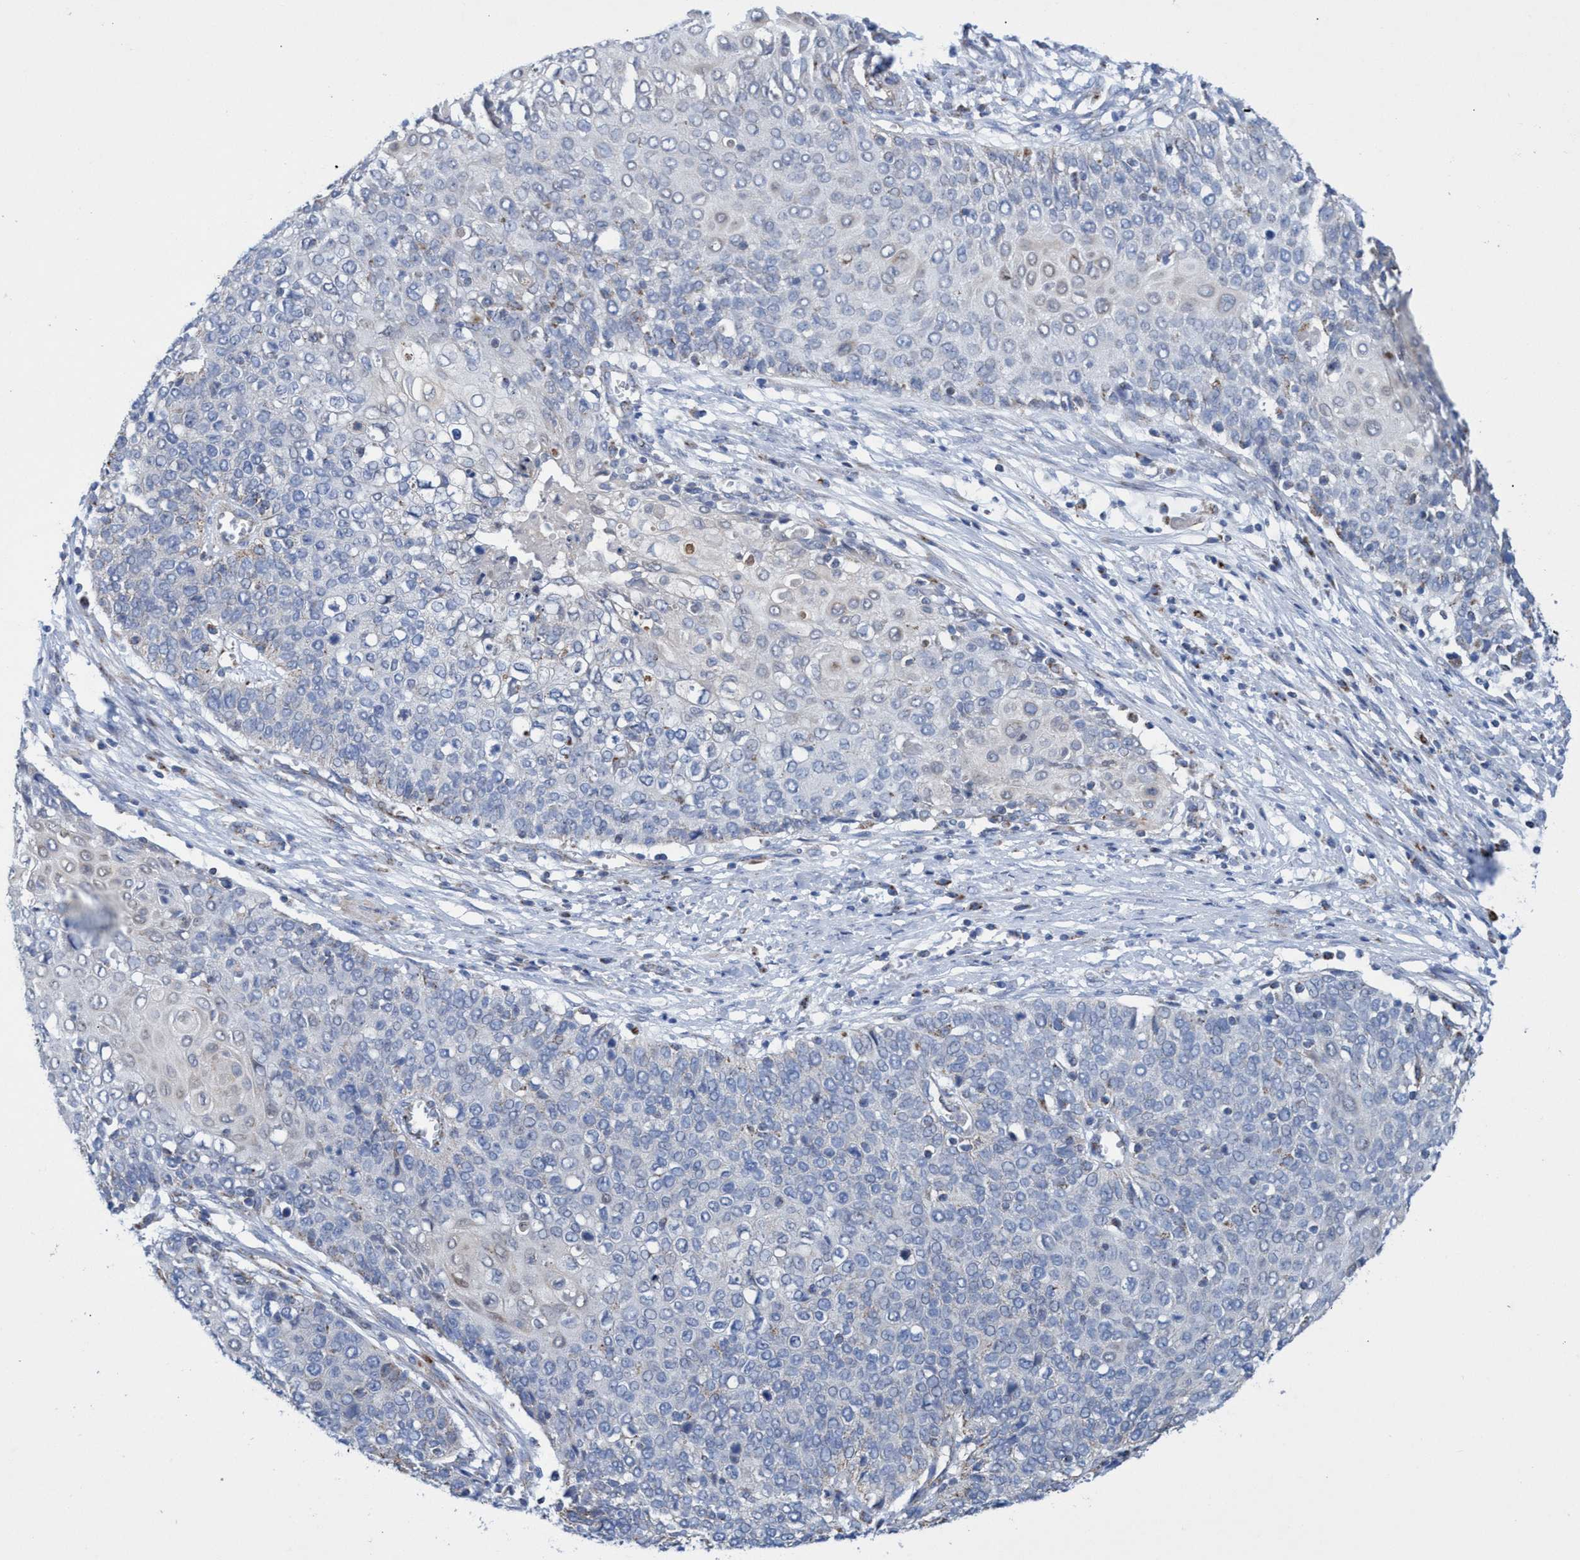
{"staining": {"intensity": "negative", "quantity": "none", "location": "none"}, "tissue": "cervical cancer", "cell_type": "Tumor cells", "image_type": "cancer", "snomed": [{"axis": "morphology", "description": "Squamous cell carcinoma, NOS"}, {"axis": "topography", "description": "Cervix"}], "caption": "Immunohistochemical staining of squamous cell carcinoma (cervical) exhibits no significant staining in tumor cells. The staining was performed using DAB (3,3'-diaminobenzidine) to visualize the protein expression in brown, while the nuclei were stained in blue with hematoxylin (Magnification: 20x).", "gene": "ZNF750", "patient": {"sex": "female", "age": 39}}